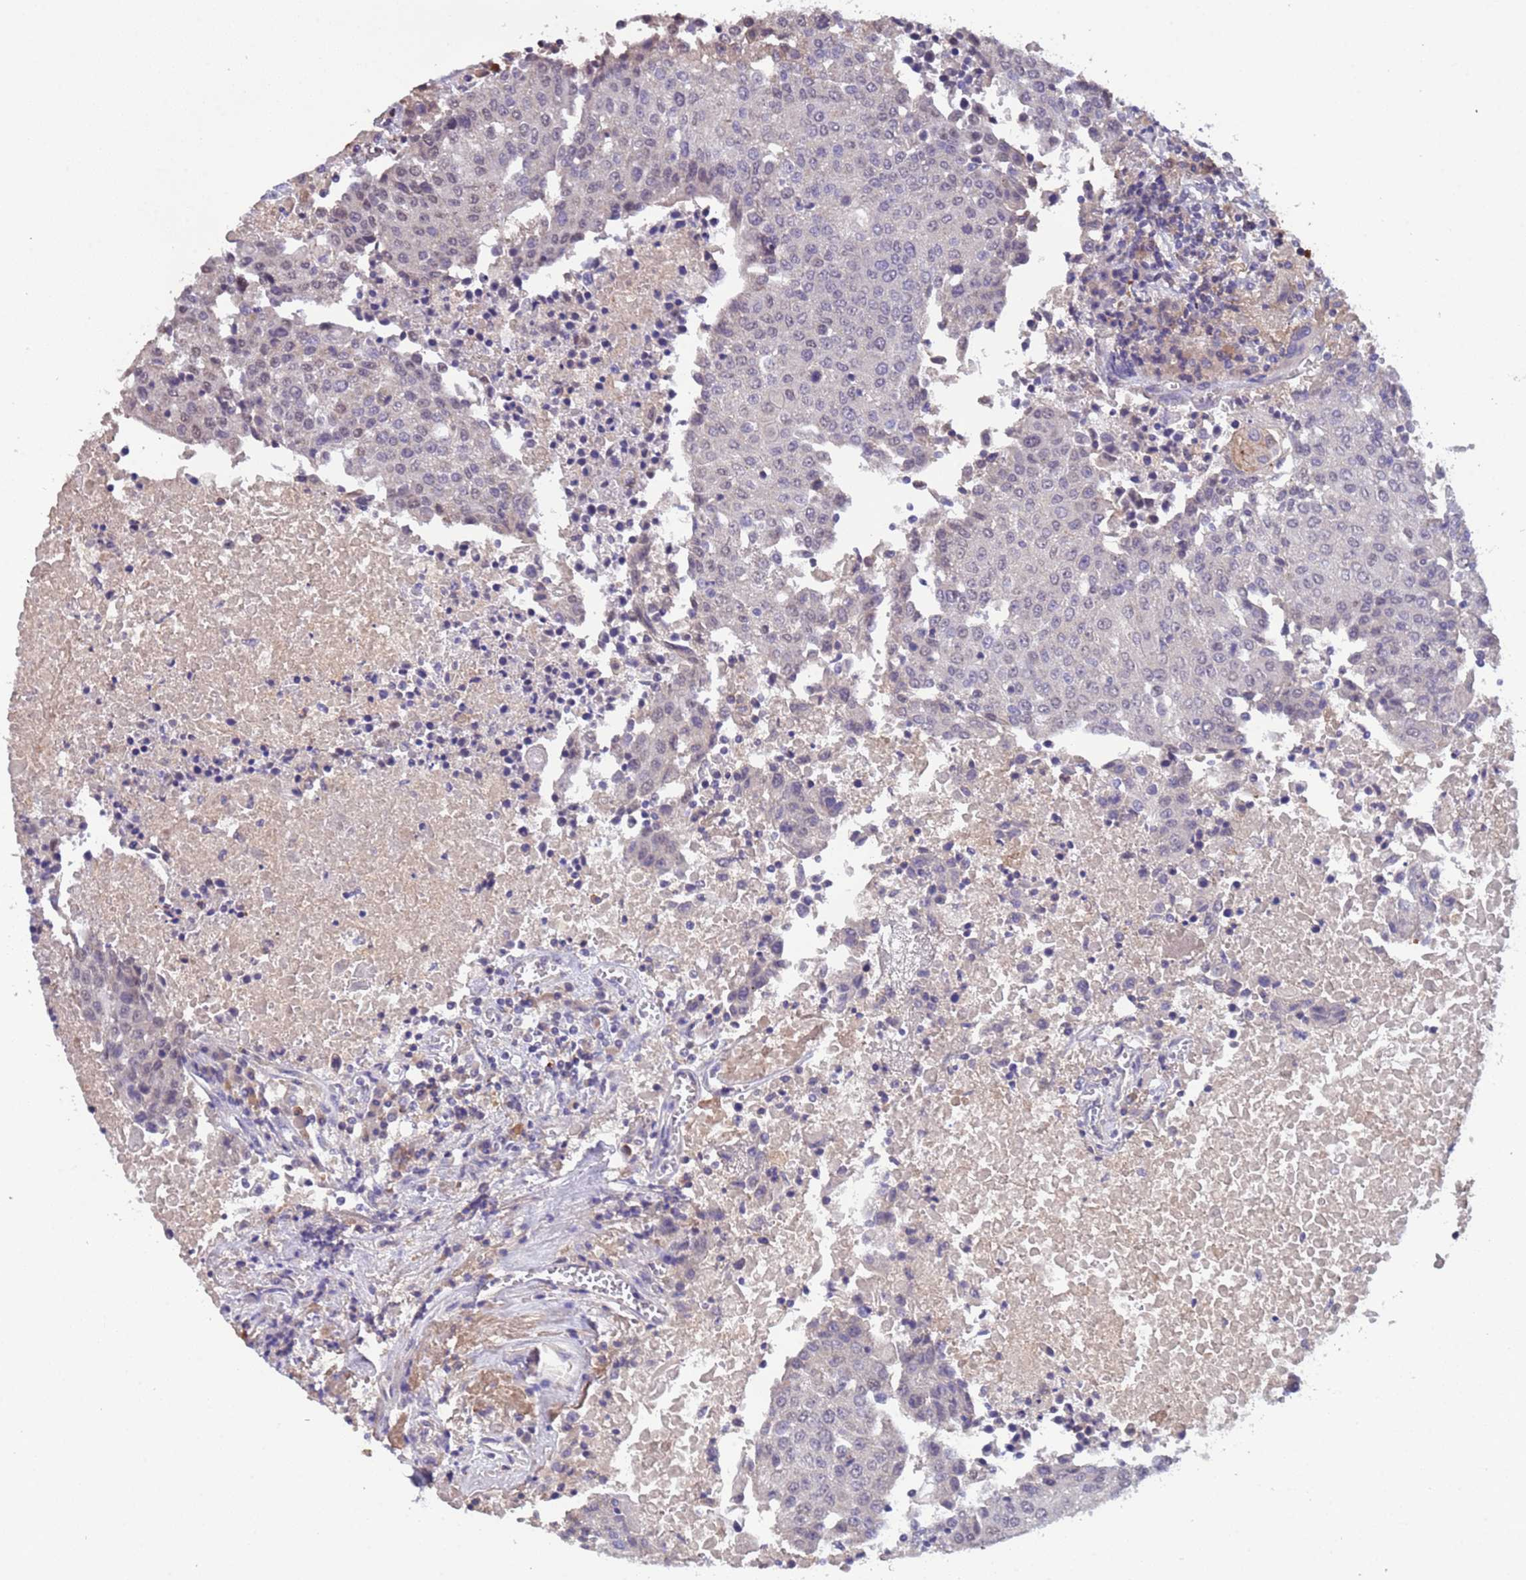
{"staining": {"intensity": "weak", "quantity": "<25%", "location": "nuclear"}, "tissue": "urothelial cancer", "cell_type": "Tumor cells", "image_type": "cancer", "snomed": [{"axis": "morphology", "description": "Urothelial carcinoma, High grade"}, {"axis": "topography", "description": "Urinary bladder"}], "caption": "This is an immunohistochemistry (IHC) image of human urothelial cancer. There is no expression in tumor cells.", "gene": "ZNF248", "patient": {"sex": "female", "age": 85}}